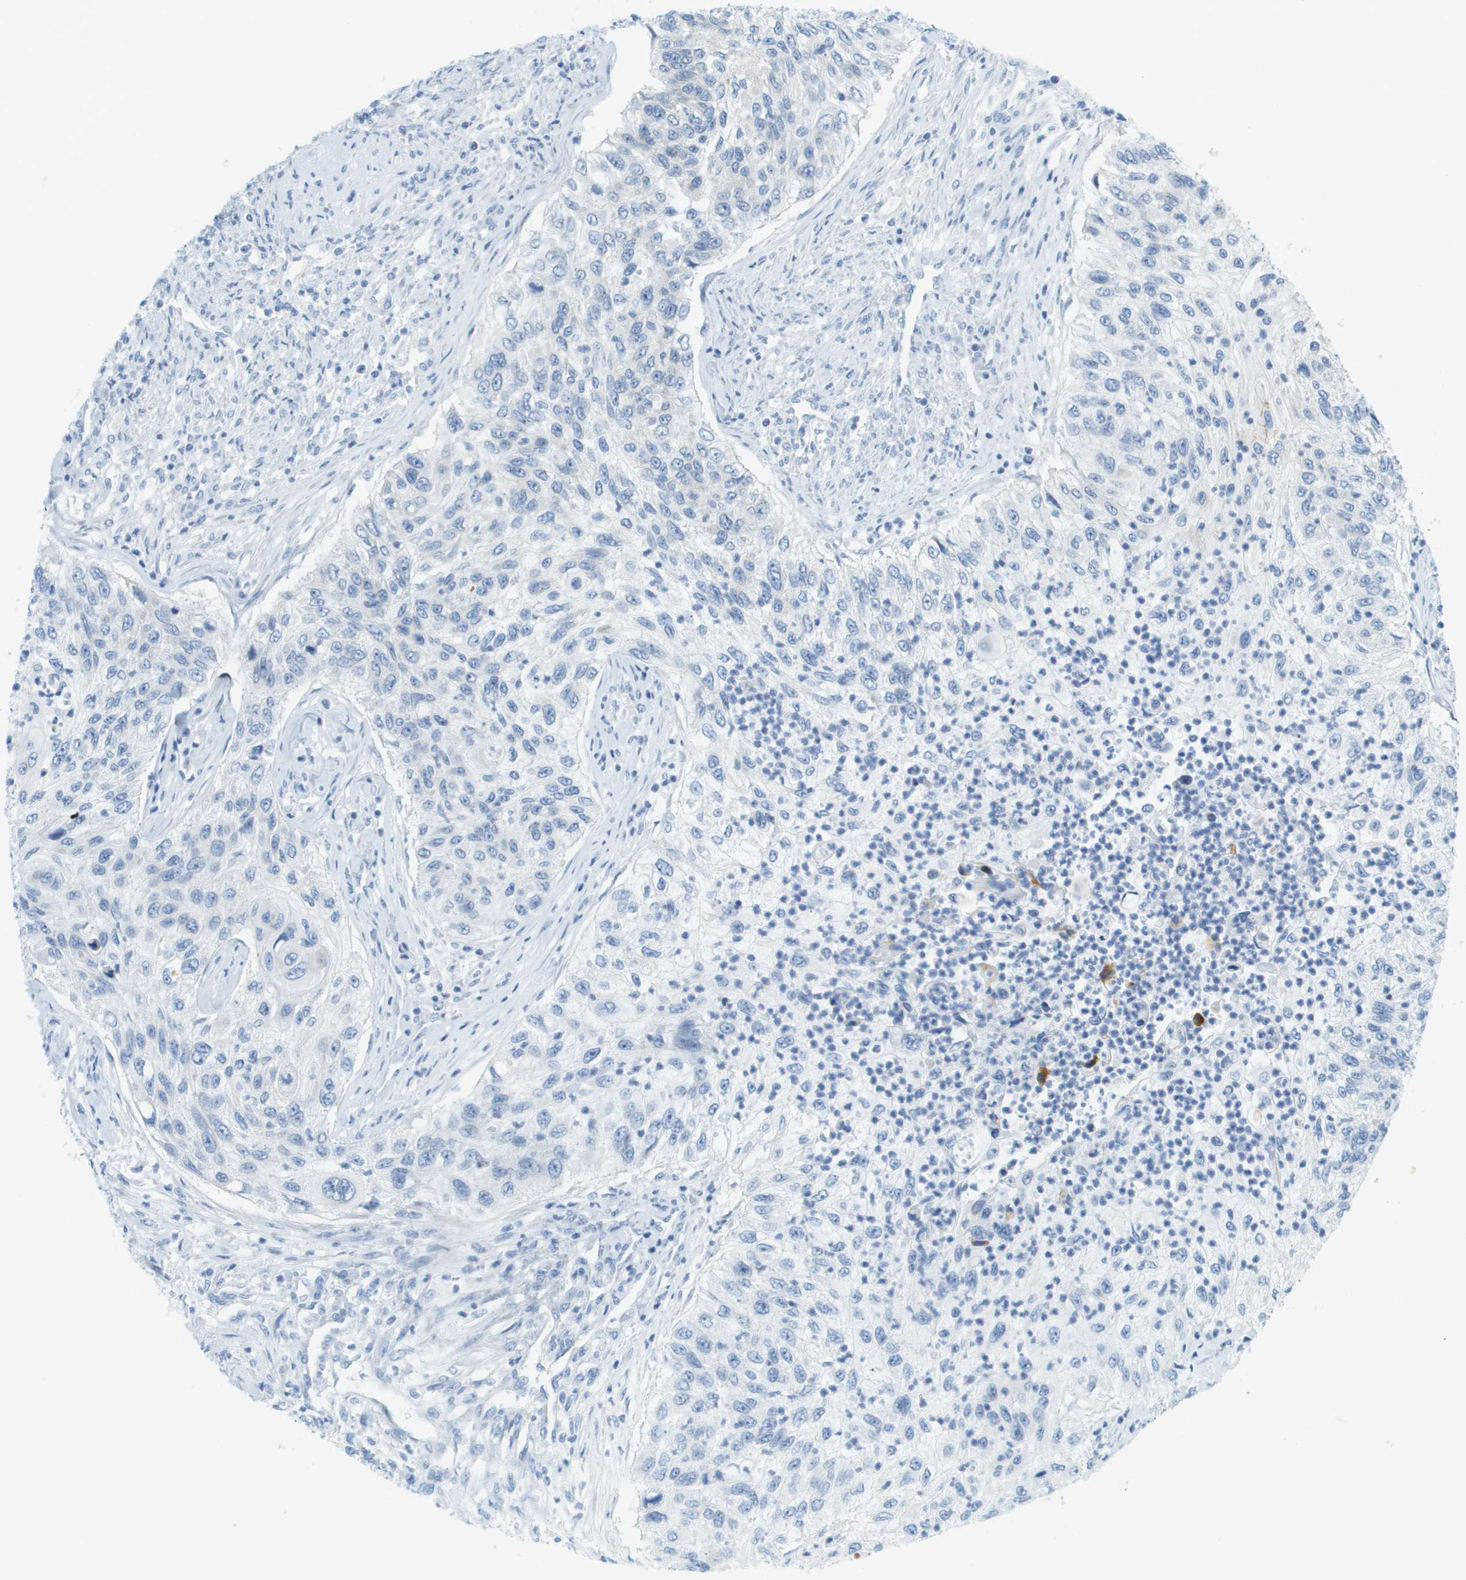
{"staining": {"intensity": "negative", "quantity": "none", "location": "none"}, "tissue": "urothelial cancer", "cell_type": "Tumor cells", "image_type": "cancer", "snomed": [{"axis": "morphology", "description": "Urothelial carcinoma, High grade"}, {"axis": "topography", "description": "Urinary bladder"}], "caption": "The immunohistochemistry (IHC) image has no significant positivity in tumor cells of high-grade urothelial carcinoma tissue.", "gene": "SMYD5", "patient": {"sex": "female", "age": 60}}